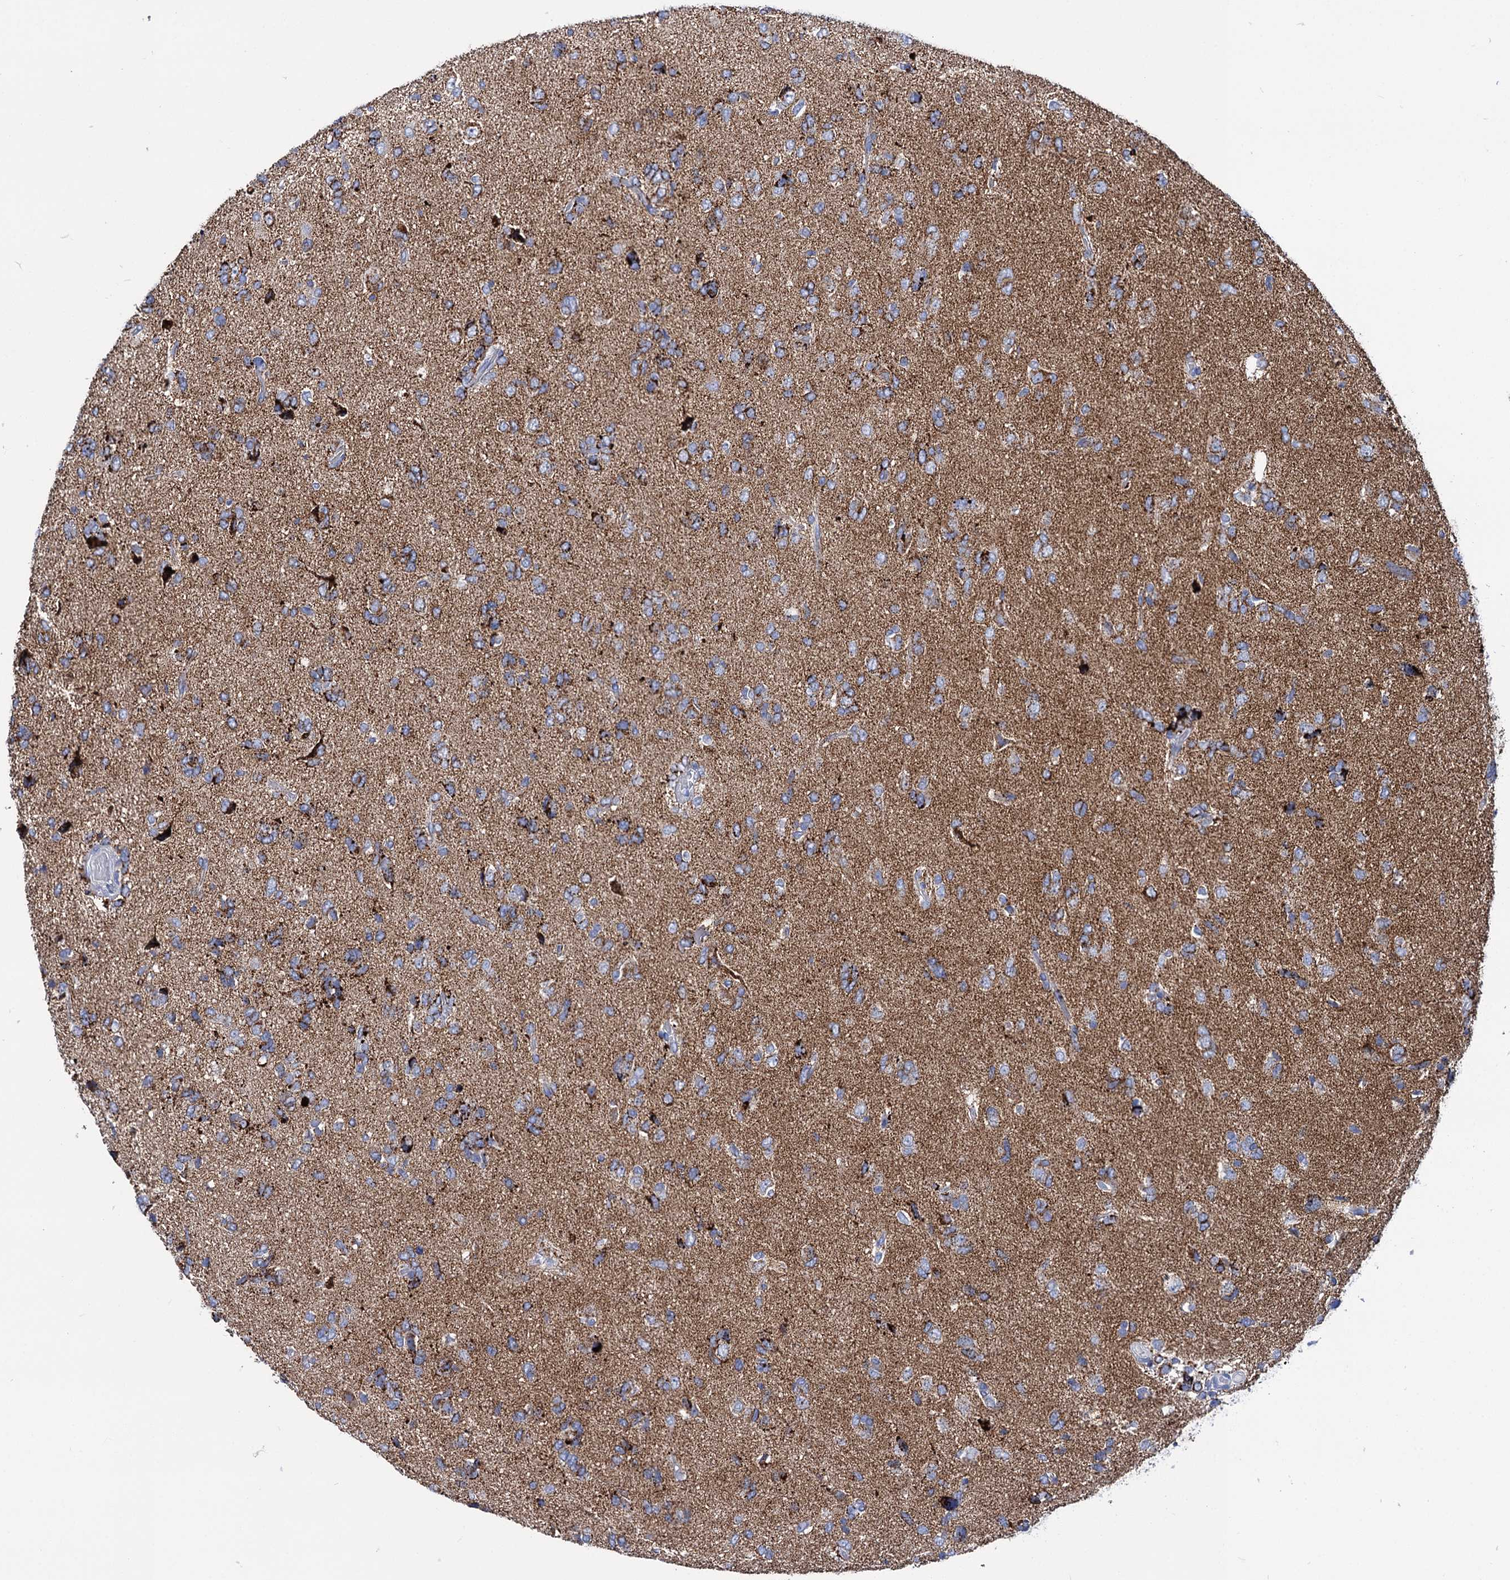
{"staining": {"intensity": "strong", "quantity": "<25%", "location": "cytoplasmic/membranous"}, "tissue": "glioma", "cell_type": "Tumor cells", "image_type": "cancer", "snomed": [{"axis": "morphology", "description": "Glioma, malignant, High grade"}, {"axis": "topography", "description": "Brain"}], "caption": "This is an image of immunohistochemistry (IHC) staining of high-grade glioma (malignant), which shows strong staining in the cytoplasmic/membranous of tumor cells.", "gene": "UBASH3B", "patient": {"sex": "female", "age": 59}}